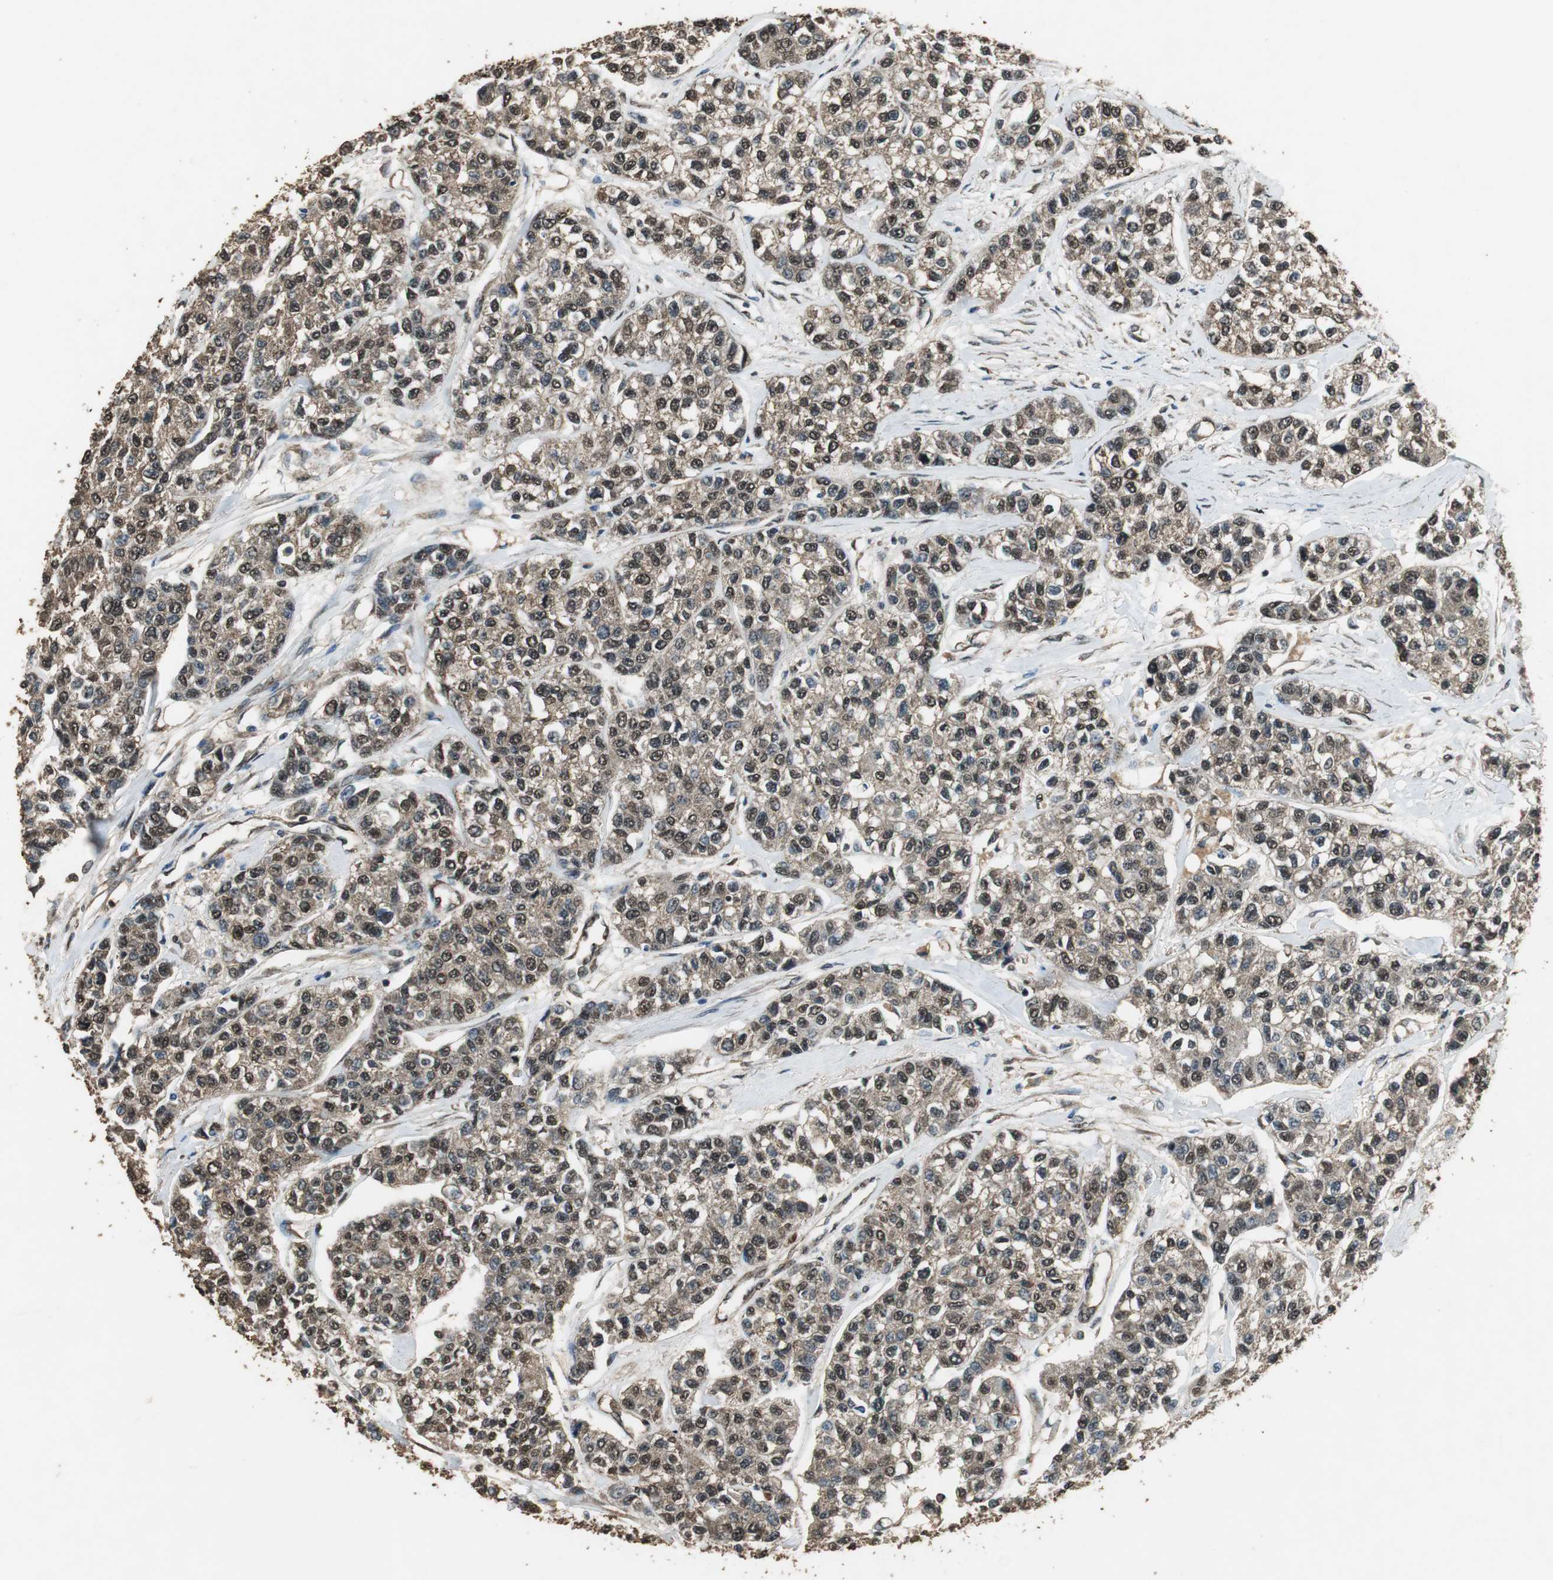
{"staining": {"intensity": "moderate", "quantity": ">75%", "location": "cytoplasmic/membranous,nuclear"}, "tissue": "breast cancer", "cell_type": "Tumor cells", "image_type": "cancer", "snomed": [{"axis": "morphology", "description": "Duct carcinoma"}, {"axis": "topography", "description": "Breast"}], "caption": "There is medium levels of moderate cytoplasmic/membranous and nuclear staining in tumor cells of breast cancer, as demonstrated by immunohistochemical staining (brown color).", "gene": "PPP1R13B", "patient": {"sex": "female", "age": 51}}